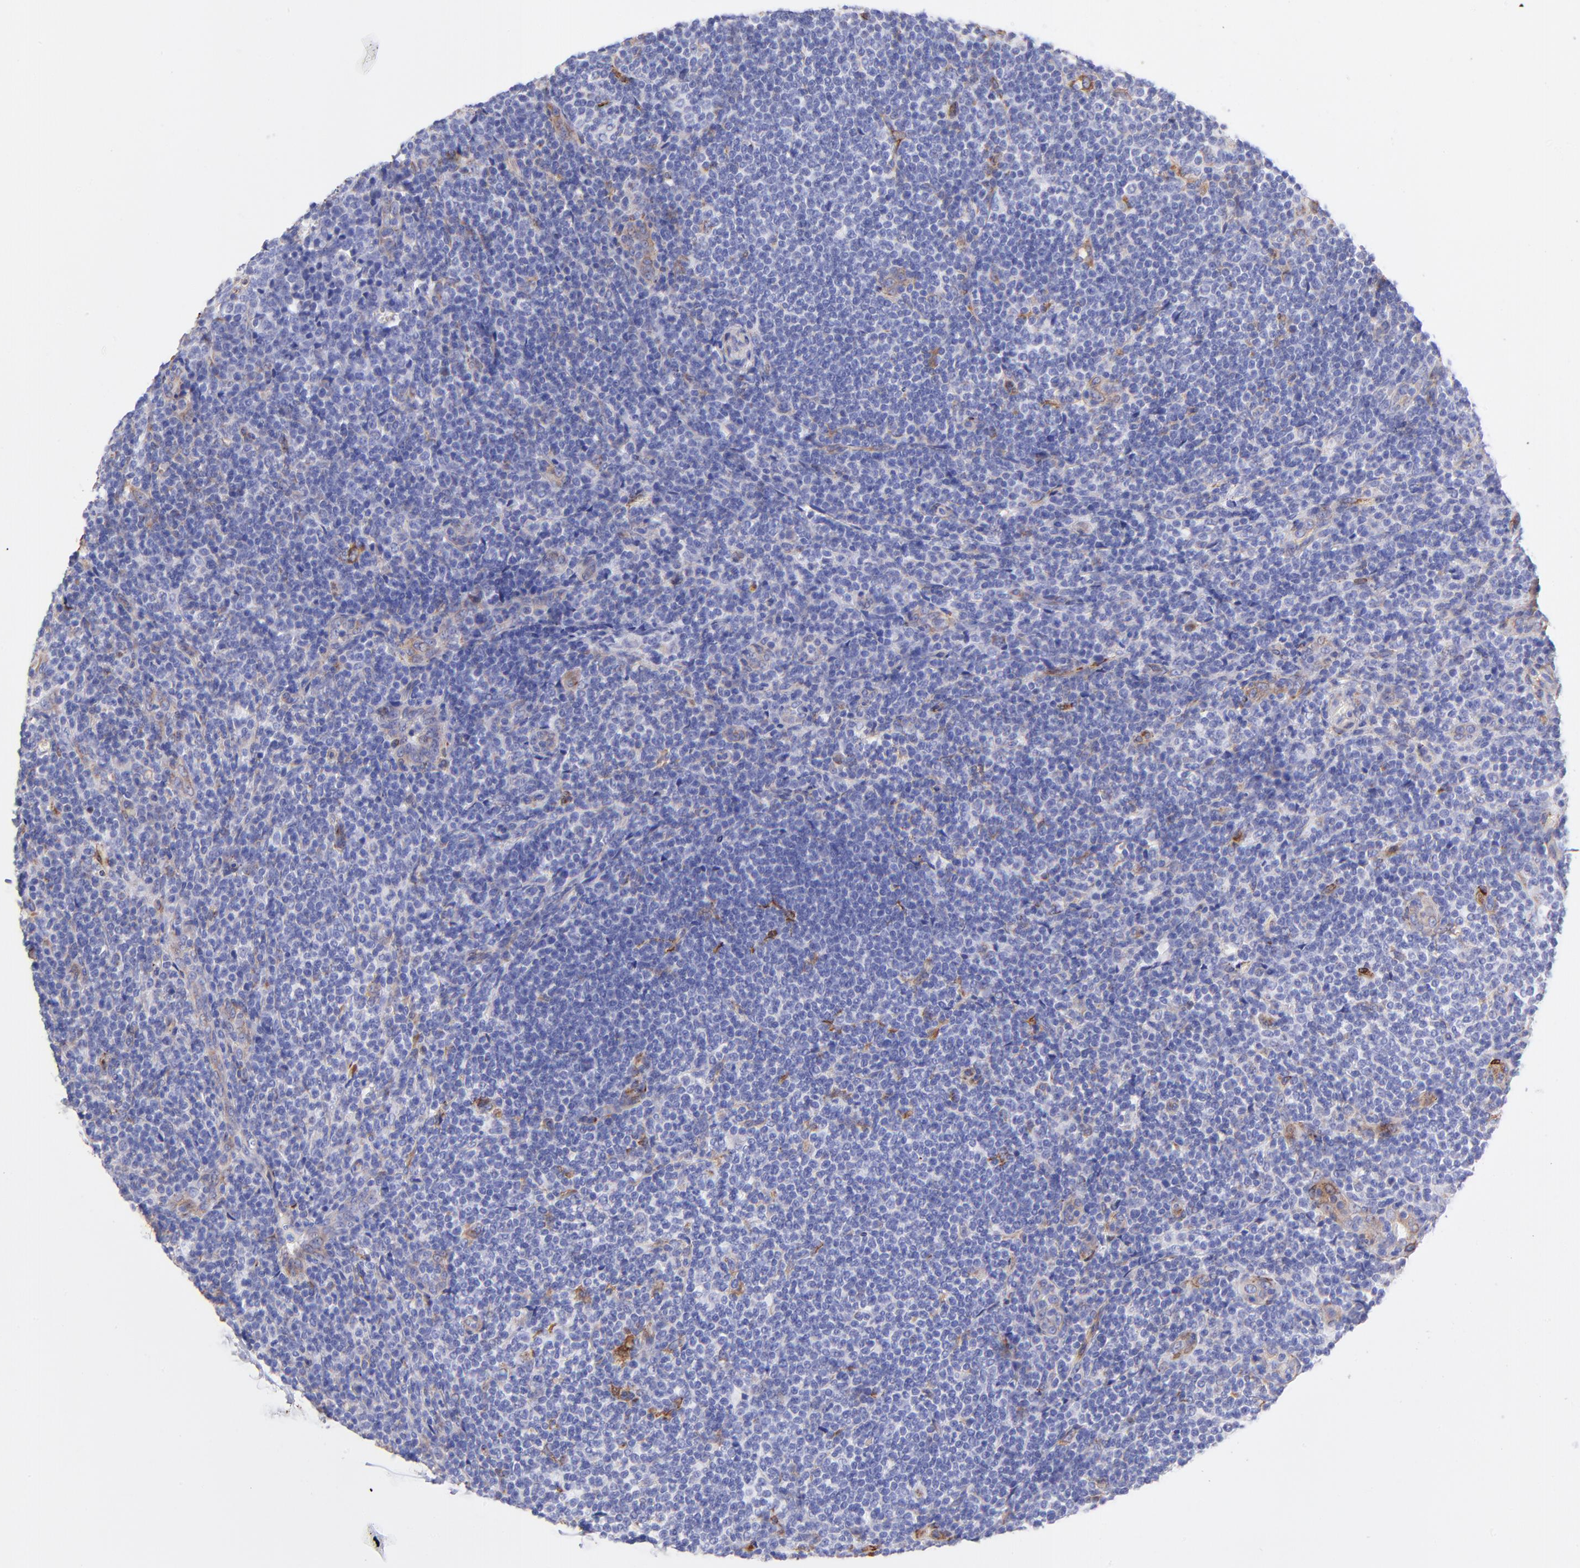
{"staining": {"intensity": "negative", "quantity": "none", "location": "none"}, "tissue": "lymphoma", "cell_type": "Tumor cells", "image_type": "cancer", "snomed": [{"axis": "morphology", "description": "Malignant lymphoma, non-Hodgkin's type, Low grade"}, {"axis": "topography", "description": "Lymph node"}], "caption": "This is an immunohistochemistry (IHC) photomicrograph of low-grade malignant lymphoma, non-Hodgkin's type. There is no expression in tumor cells.", "gene": "SPARC", "patient": {"sex": "female", "age": 76}}